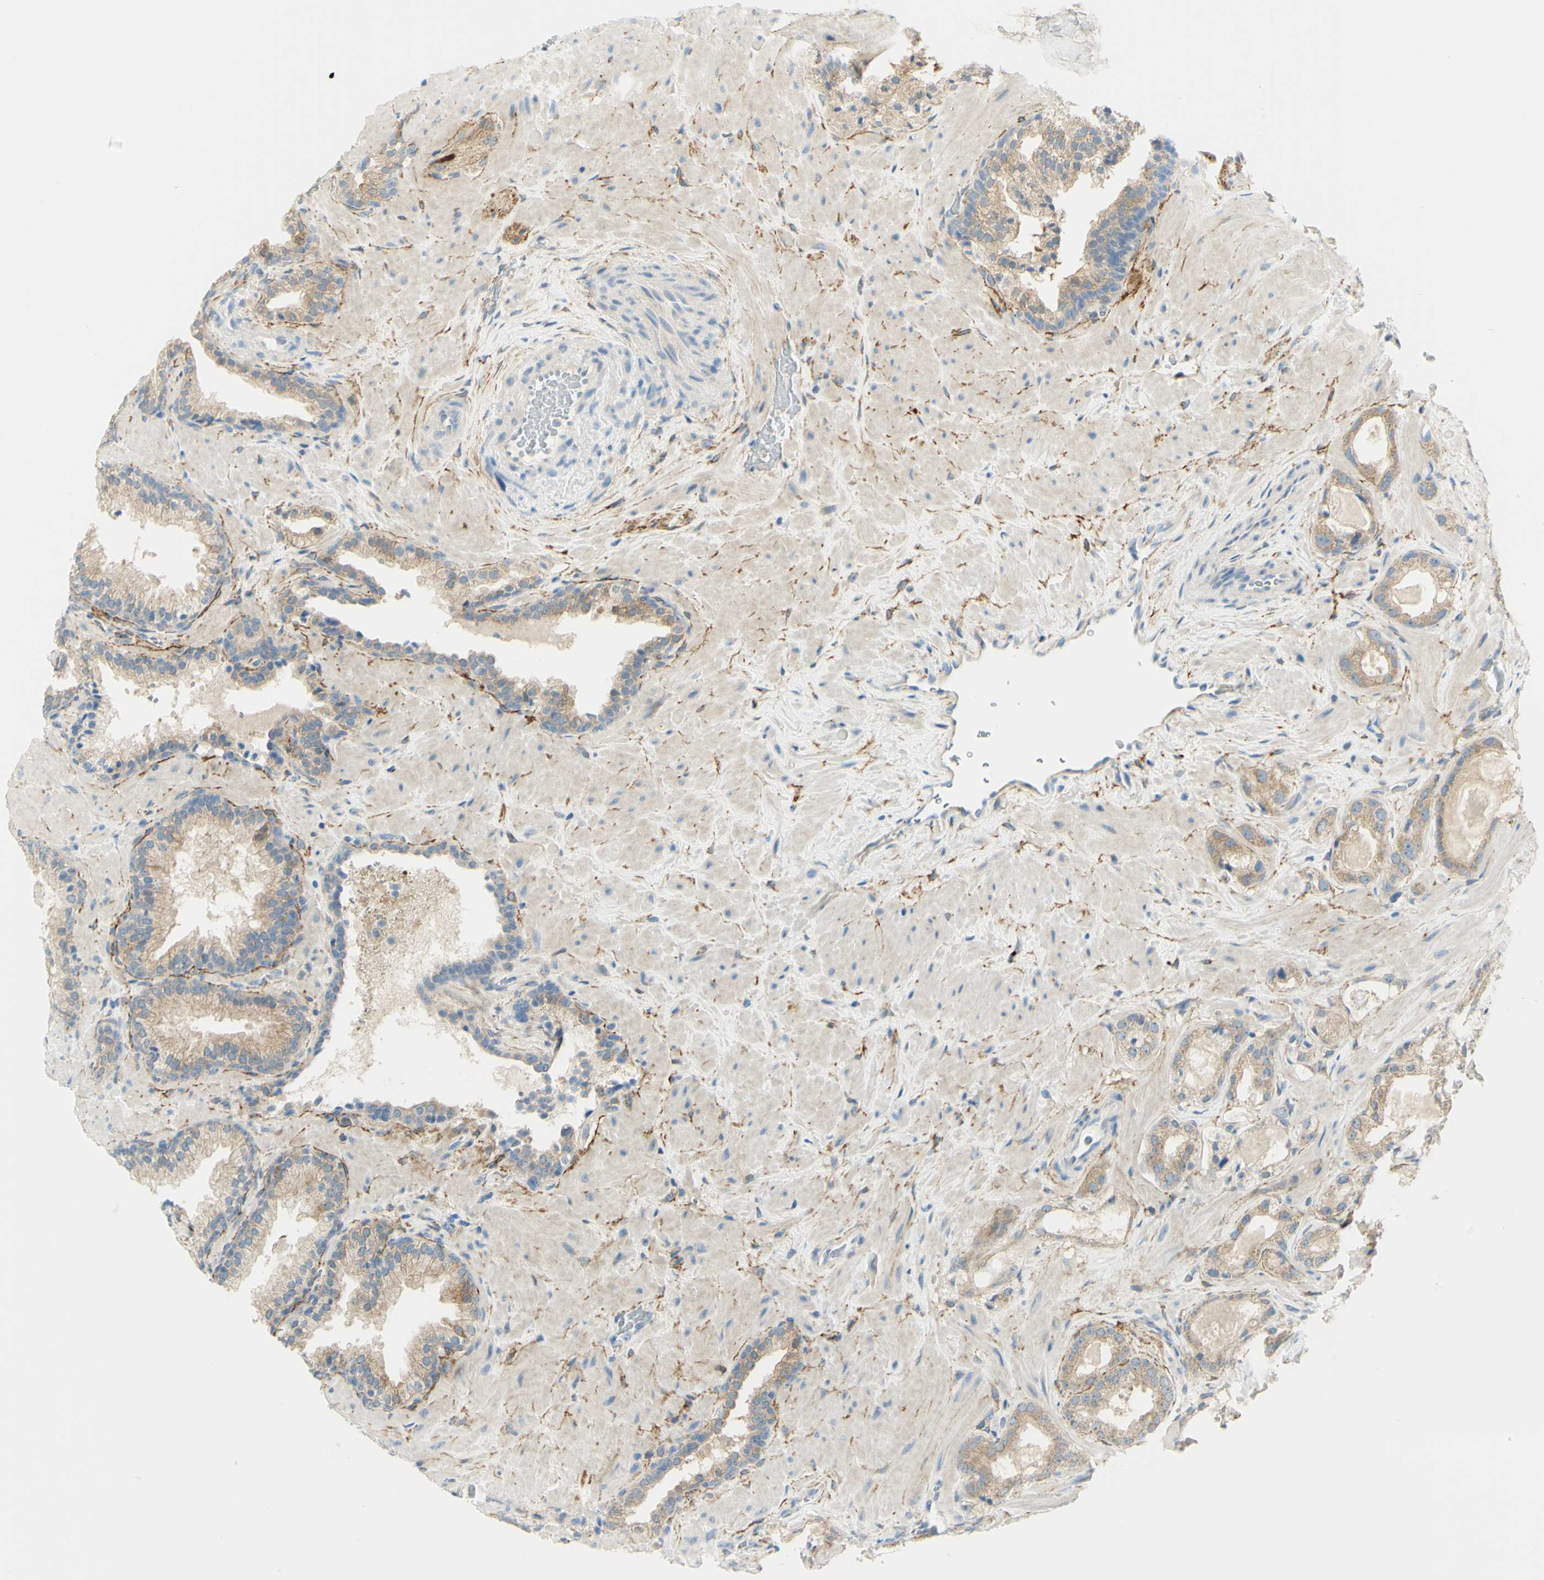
{"staining": {"intensity": "weak", "quantity": ">75%", "location": "cytoplasmic/membranous"}, "tissue": "prostate cancer", "cell_type": "Tumor cells", "image_type": "cancer", "snomed": [{"axis": "morphology", "description": "Adenocarcinoma, High grade"}, {"axis": "topography", "description": "Prostate"}], "caption": "Prostate cancer (high-grade adenocarcinoma) was stained to show a protein in brown. There is low levels of weak cytoplasmic/membranous staining in approximately >75% of tumor cells.", "gene": "GCNT3", "patient": {"sex": "male", "age": 64}}